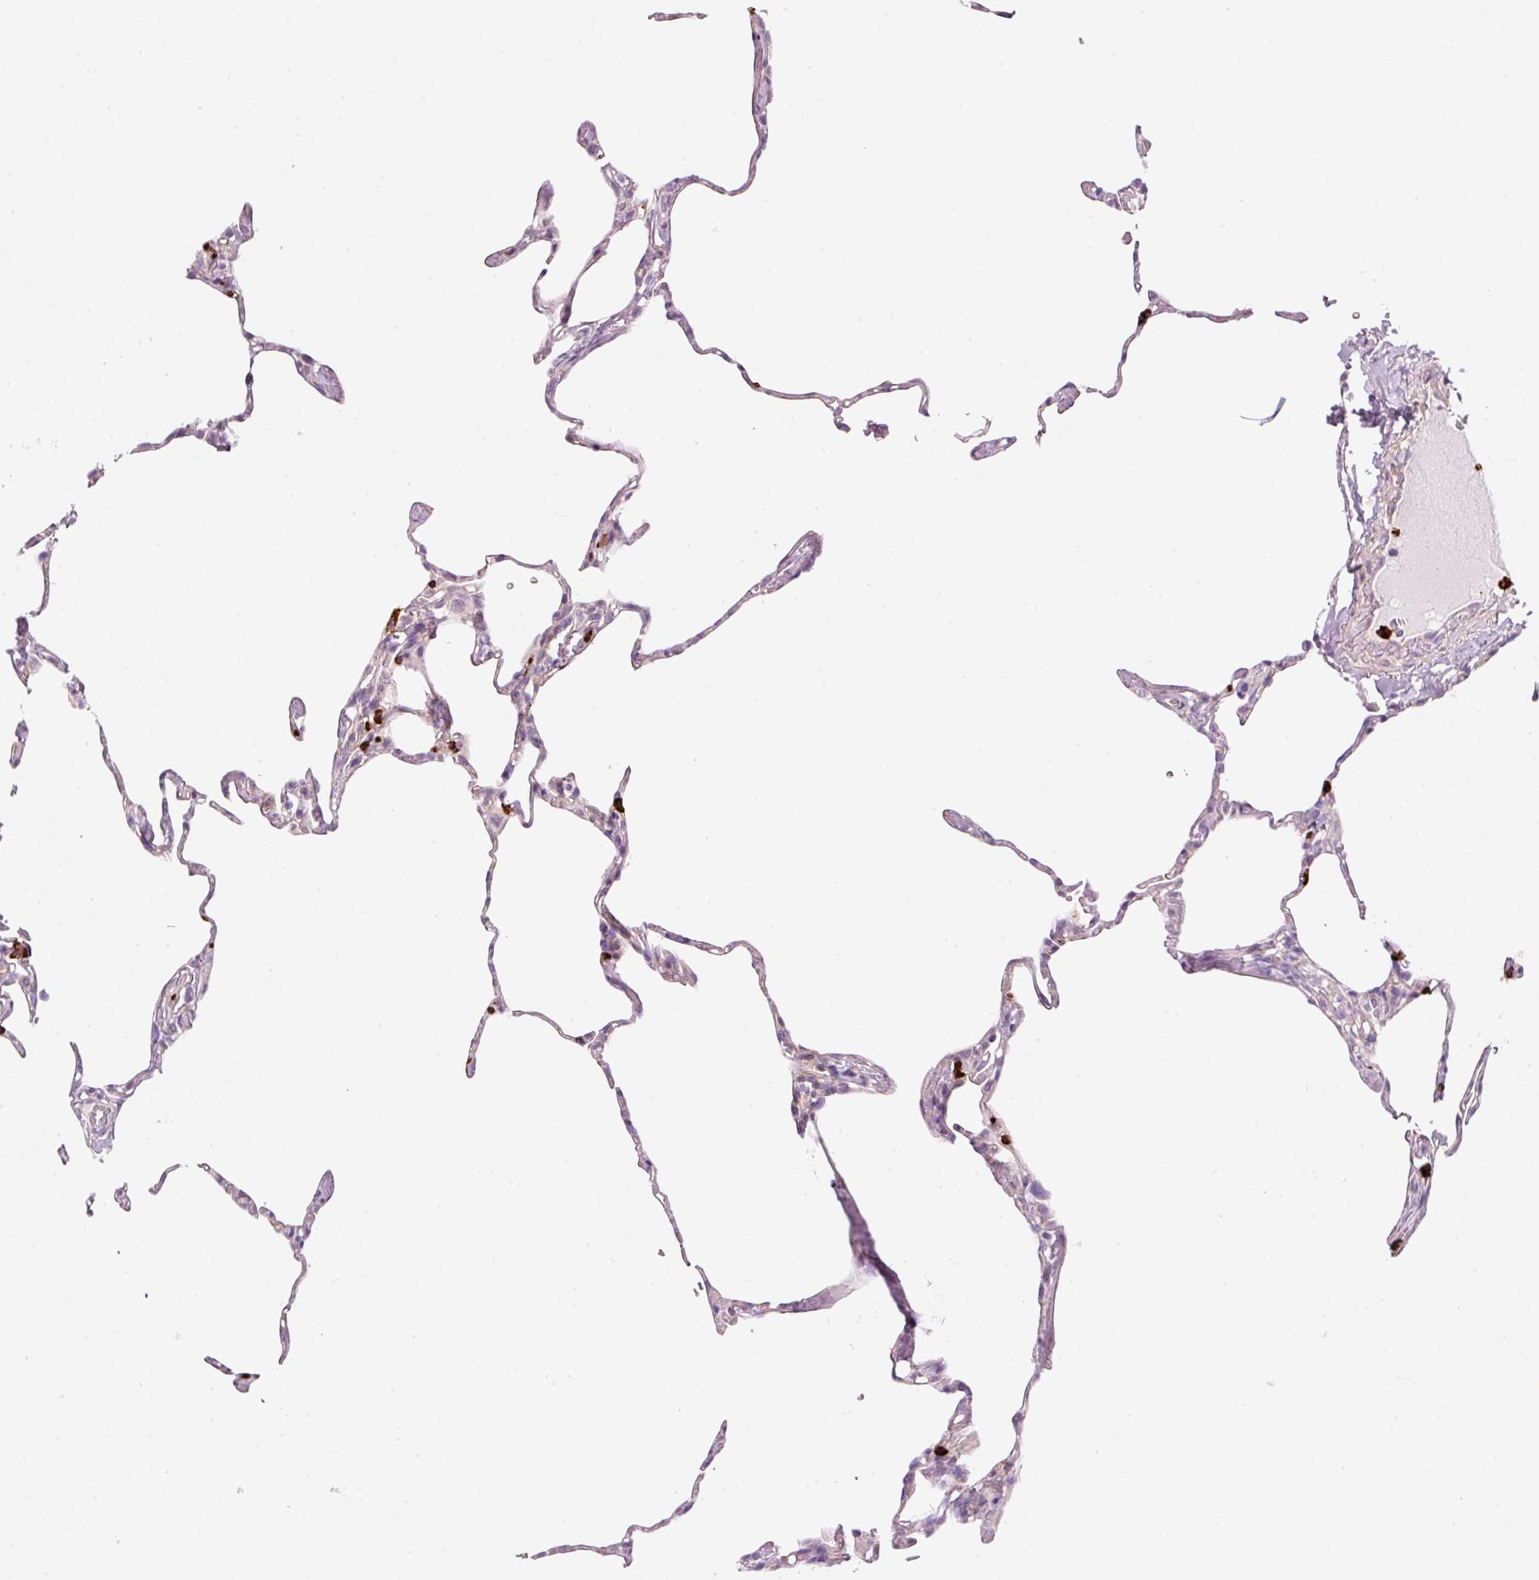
{"staining": {"intensity": "negative", "quantity": "none", "location": "none"}, "tissue": "lung", "cell_type": "Alveolar cells", "image_type": "normal", "snomed": [{"axis": "morphology", "description": "Normal tissue, NOS"}, {"axis": "topography", "description": "Lung"}], "caption": "Lung stained for a protein using immunohistochemistry displays no staining alveolar cells.", "gene": "MAP3K3", "patient": {"sex": "male", "age": 65}}